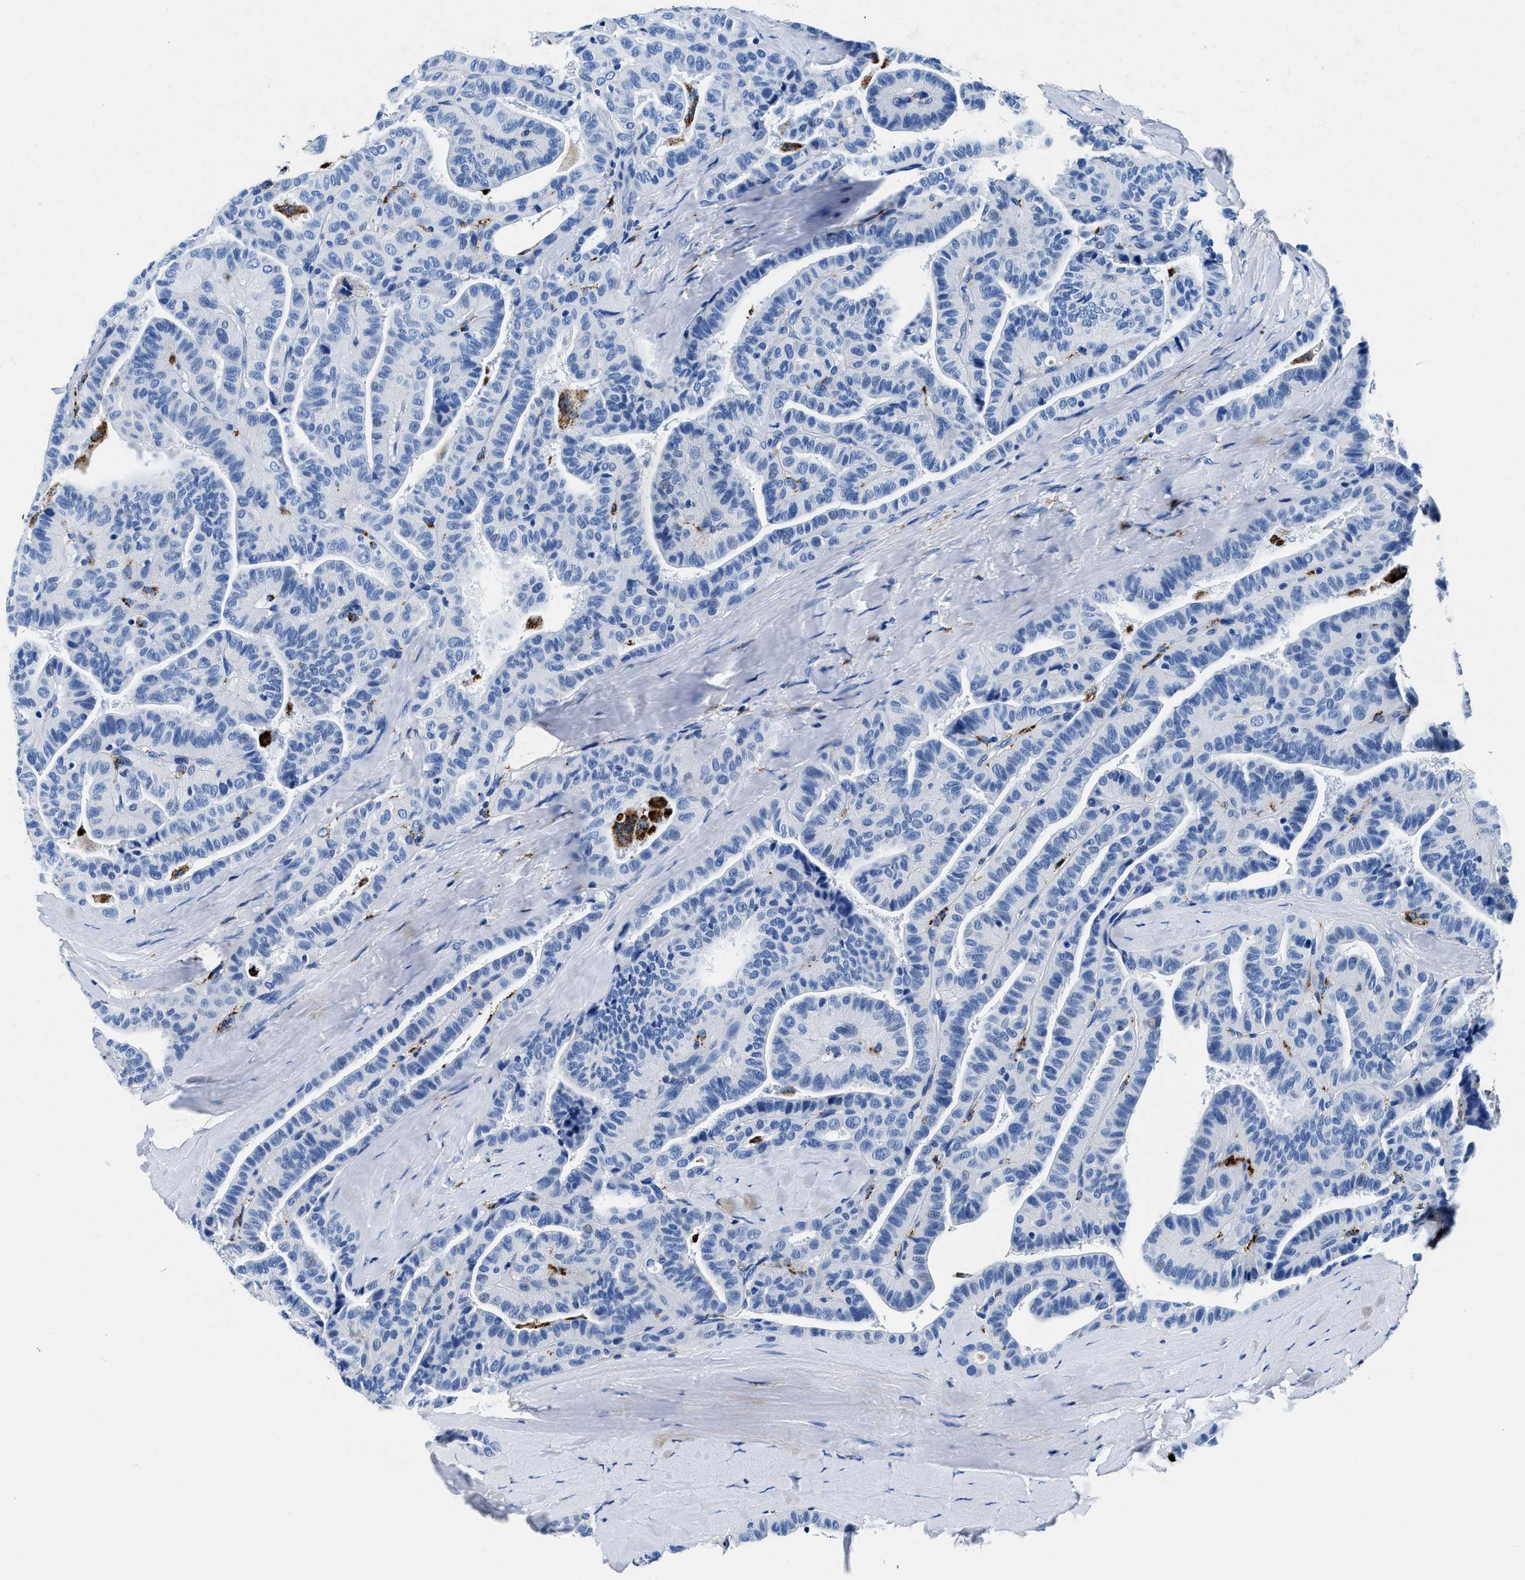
{"staining": {"intensity": "negative", "quantity": "none", "location": "none"}, "tissue": "thyroid cancer", "cell_type": "Tumor cells", "image_type": "cancer", "snomed": [{"axis": "morphology", "description": "Papillary adenocarcinoma, NOS"}, {"axis": "topography", "description": "Thyroid gland"}], "caption": "Immunohistochemical staining of human thyroid cancer reveals no significant positivity in tumor cells.", "gene": "OR14K1", "patient": {"sex": "male", "age": 77}}